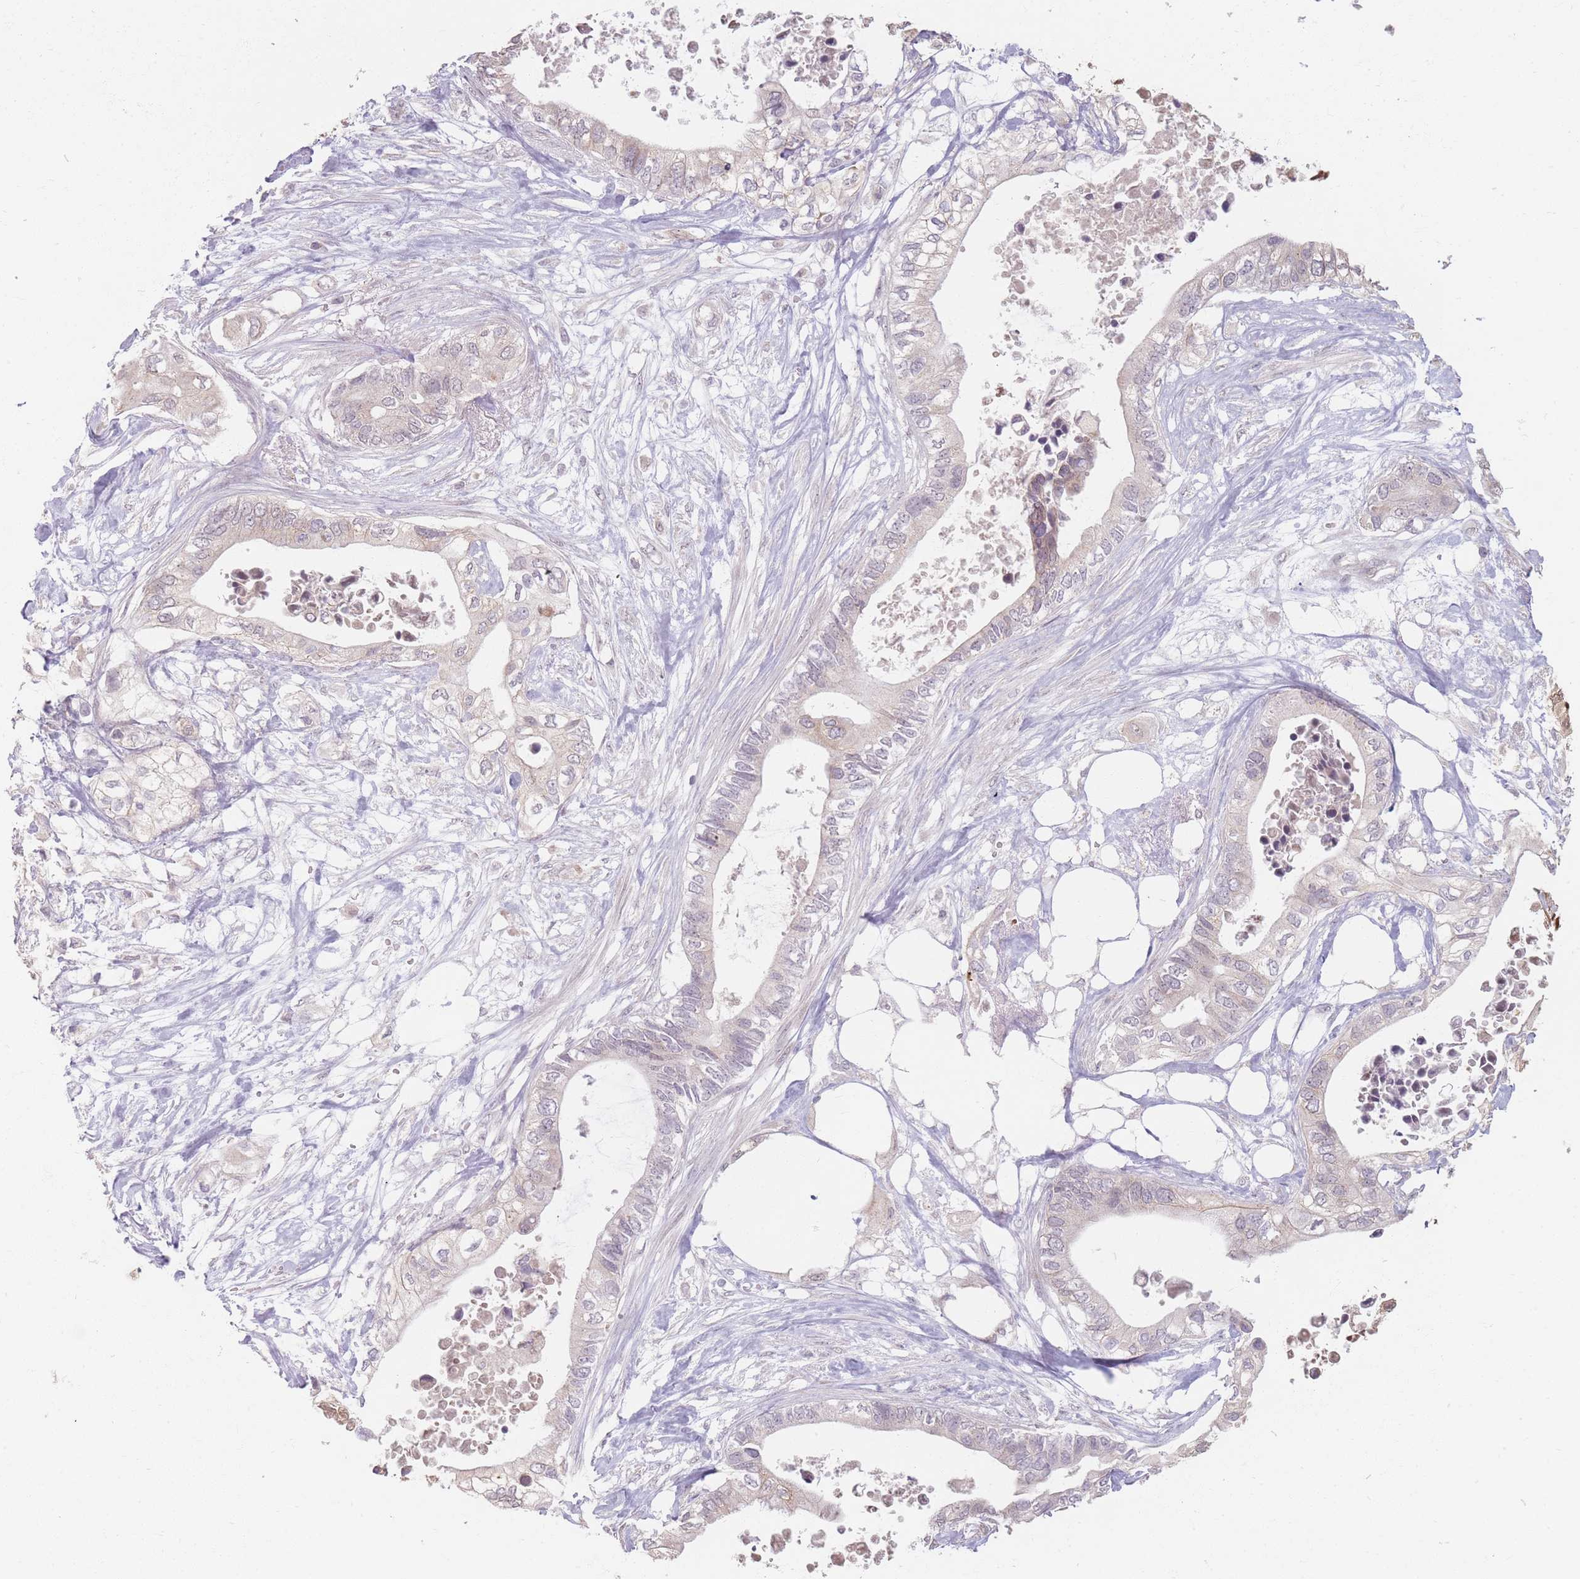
{"staining": {"intensity": "weak", "quantity": "<25%", "location": "cytoplasmic/membranous"}, "tissue": "pancreatic cancer", "cell_type": "Tumor cells", "image_type": "cancer", "snomed": [{"axis": "morphology", "description": "Adenocarcinoma, NOS"}, {"axis": "topography", "description": "Pancreas"}], "caption": "Tumor cells show no significant staining in pancreatic cancer.", "gene": "GABRA6", "patient": {"sex": "female", "age": 63}}